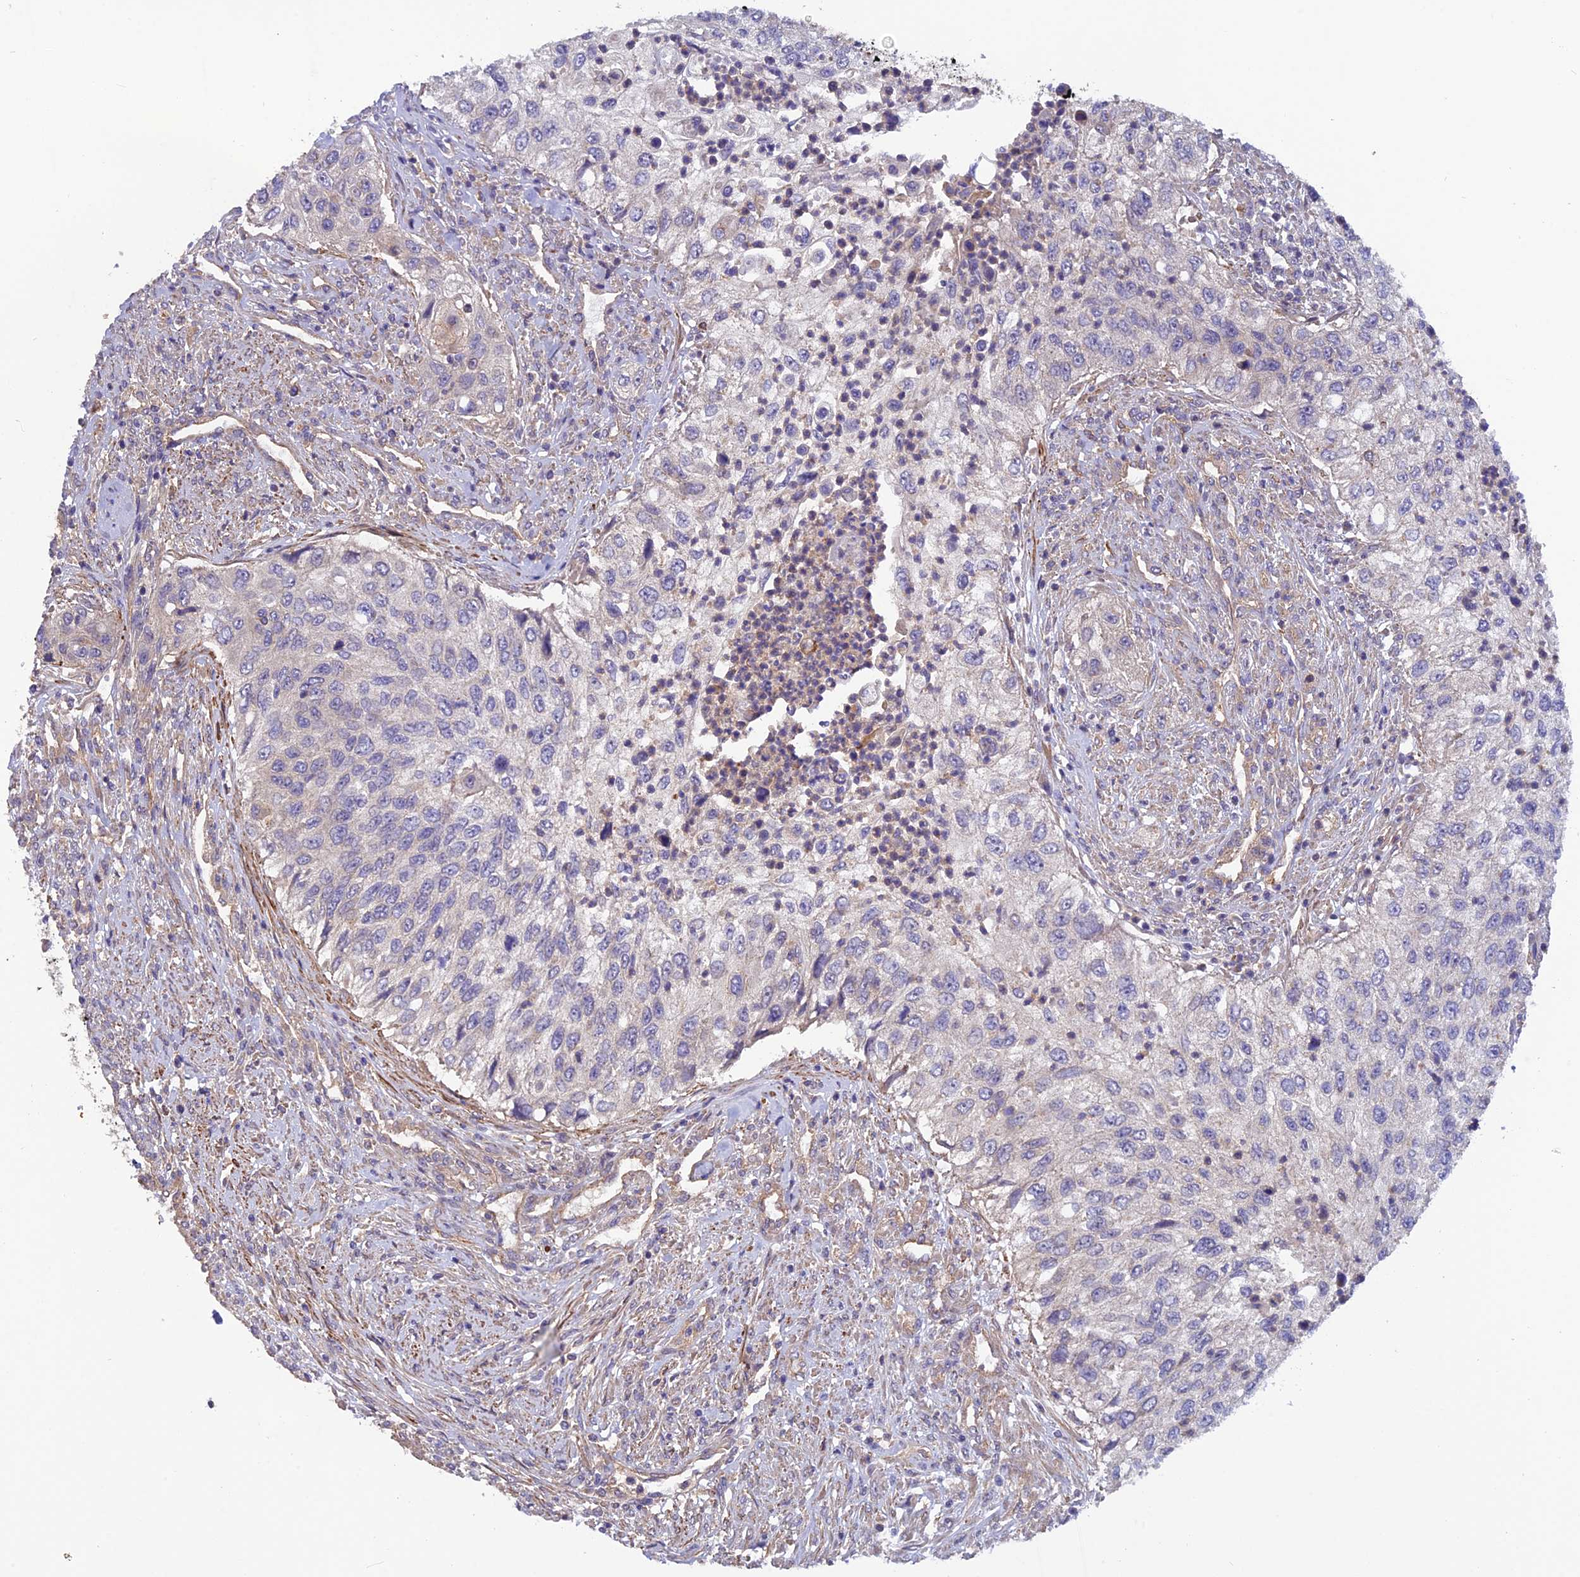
{"staining": {"intensity": "negative", "quantity": "none", "location": "none"}, "tissue": "urothelial cancer", "cell_type": "Tumor cells", "image_type": "cancer", "snomed": [{"axis": "morphology", "description": "Urothelial carcinoma, High grade"}, {"axis": "topography", "description": "Urinary bladder"}], "caption": "Immunohistochemistry (IHC) micrograph of urothelial cancer stained for a protein (brown), which displays no expression in tumor cells. Brightfield microscopy of immunohistochemistry stained with DAB (brown) and hematoxylin (blue), captured at high magnification.", "gene": "ADAMTS15", "patient": {"sex": "female", "age": 60}}